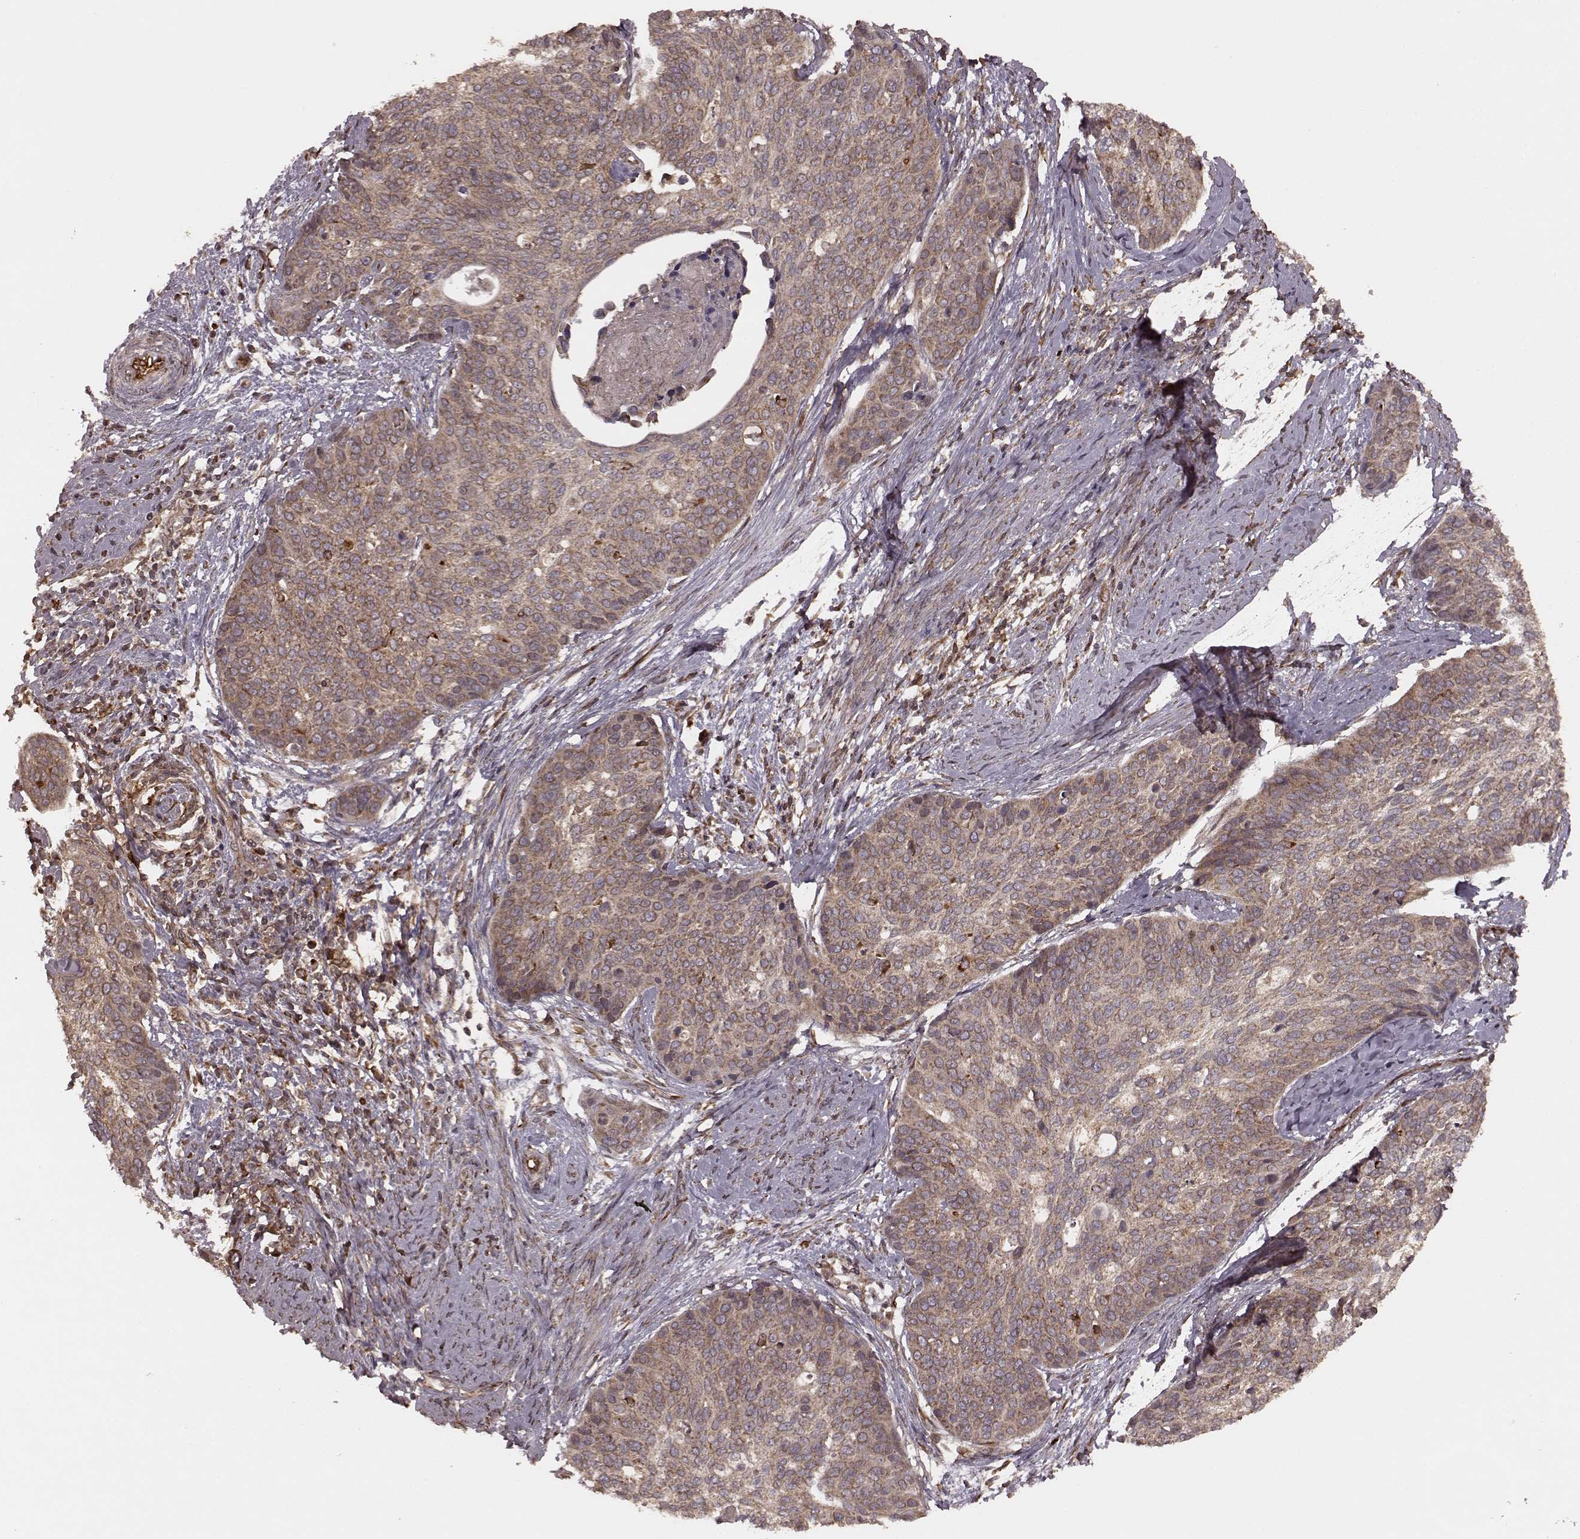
{"staining": {"intensity": "moderate", "quantity": ">75%", "location": "cytoplasmic/membranous"}, "tissue": "cervical cancer", "cell_type": "Tumor cells", "image_type": "cancer", "snomed": [{"axis": "morphology", "description": "Squamous cell carcinoma, NOS"}, {"axis": "topography", "description": "Cervix"}], "caption": "This is an image of IHC staining of cervical squamous cell carcinoma, which shows moderate expression in the cytoplasmic/membranous of tumor cells.", "gene": "AGPAT1", "patient": {"sex": "female", "age": 69}}